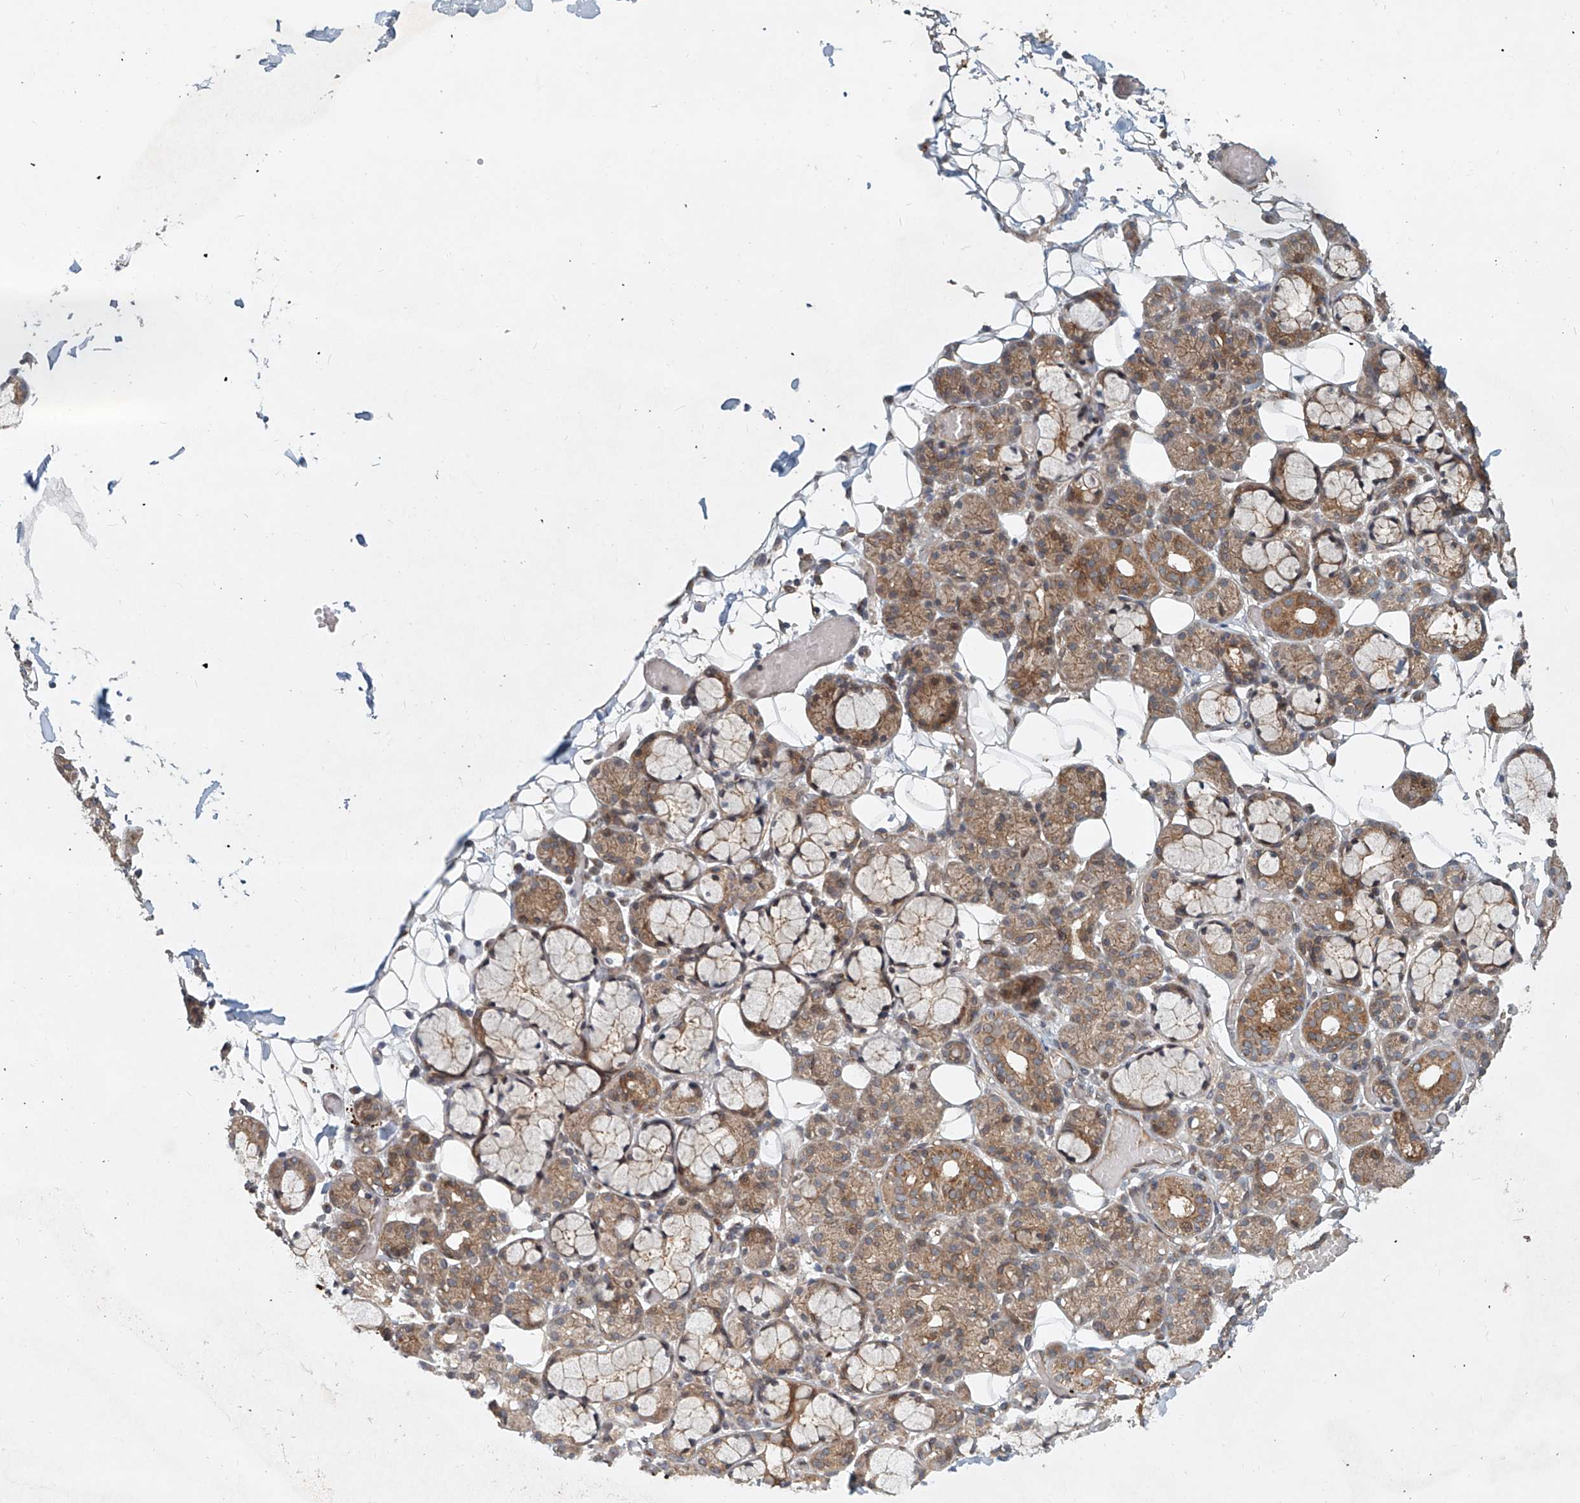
{"staining": {"intensity": "moderate", "quantity": ">75%", "location": "cytoplasmic/membranous"}, "tissue": "salivary gland", "cell_type": "Glandular cells", "image_type": "normal", "snomed": [{"axis": "morphology", "description": "Normal tissue, NOS"}, {"axis": "topography", "description": "Salivary gland"}], "caption": "A photomicrograph of salivary gland stained for a protein reveals moderate cytoplasmic/membranous brown staining in glandular cells. Immunohistochemistry (ihc) stains the protein in brown and the nuclei are stained blue.", "gene": "SASH1", "patient": {"sex": "male", "age": 63}}